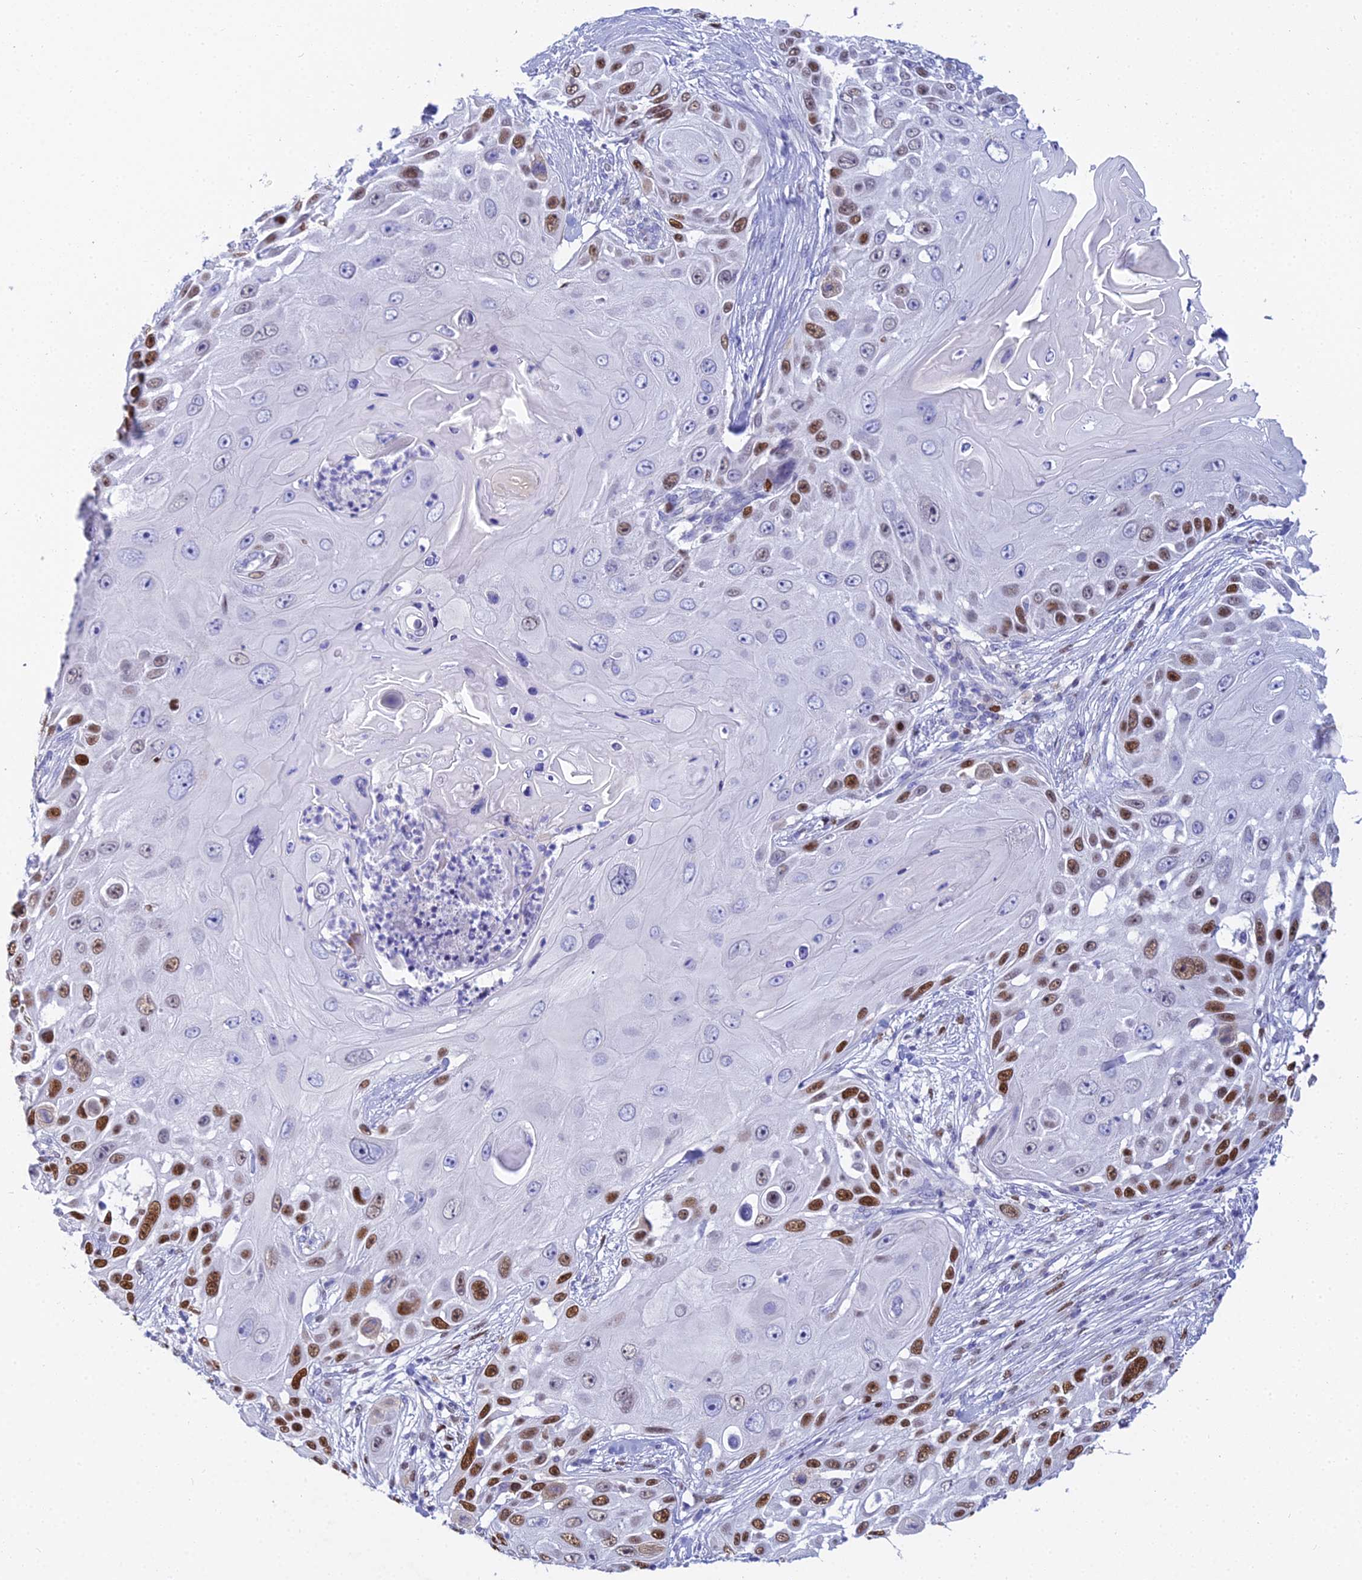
{"staining": {"intensity": "strong", "quantity": "<25%", "location": "nuclear"}, "tissue": "skin cancer", "cell_type": "Tumor cells", "image_type": "cancer", "snomed": [{"axis": "morphology", "description": "Squamous cell carcinoma, NOS"}, {"axis": "topography", "description": "Skin"}], "caption": "An image of squamous cell carcinoma (skin) stained for a protein exhibits strong nuclear brown staining in tumor cells. The staining is performed using DAB brown chromogen to label protein expression. The nuclei are counter-stained blue using hematoxylin.", "gene": "MCM2", "patient": {"sex": "female", "age": 44}}